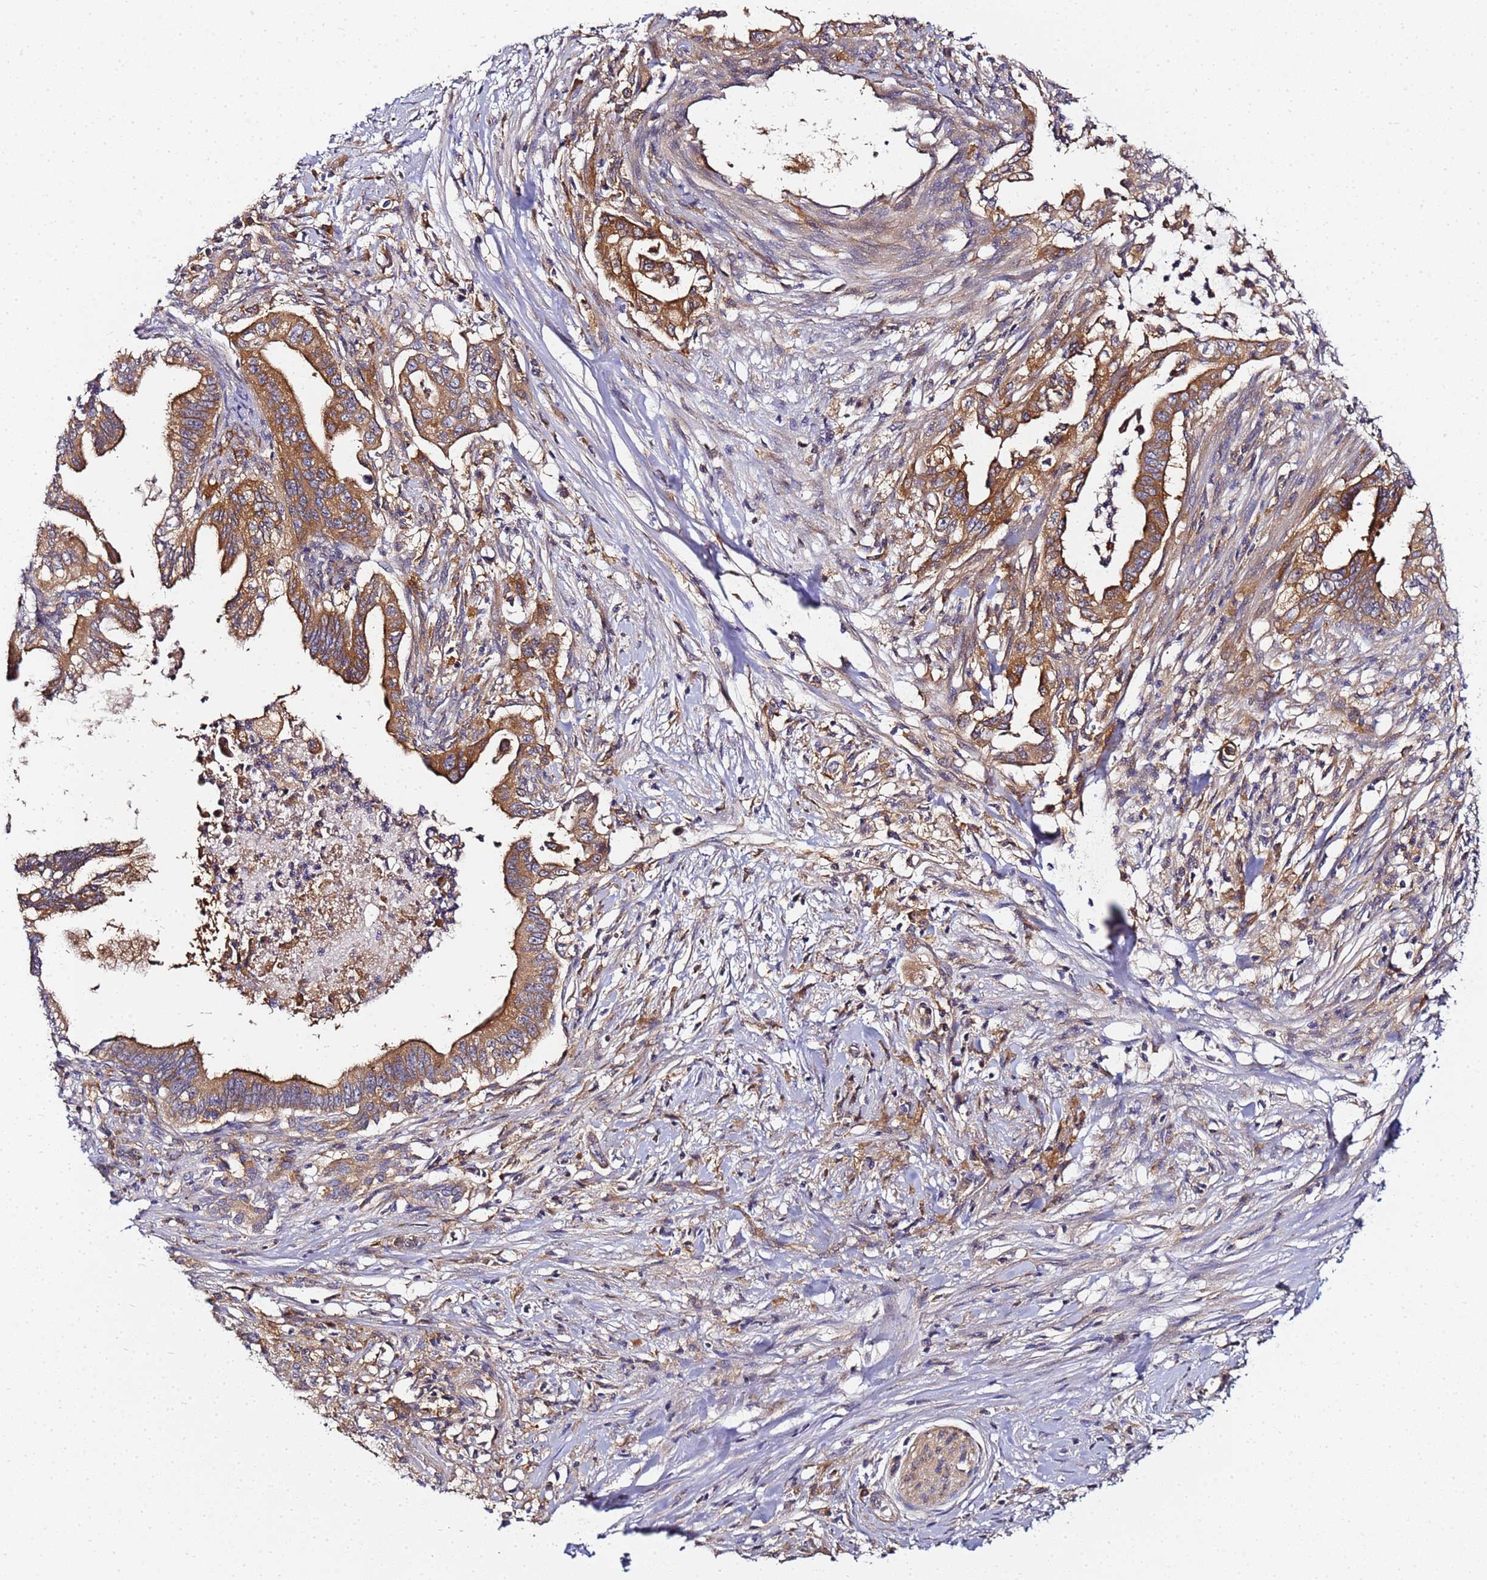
{"staining": {"intensity": "moderate", "quantity": ">75%", "location": "cytoplasmic/membranous"}, "tissue": "pancreatic cancer", "cell_type": "Tumor cells", "image_type": "cancer", "snomed": [{"axis": "morphology", "description": "Adenocarcinoma, NOS"}, {"axis": "topography", "description": "Pancreas"}], "caption": "DAB immunohistochemical staining of human pancreatic adenocarcinoma demonstrates moderate cytoplasmic/membranous protein staining in approximately >75% of tumor cells.", "gene": "CHM", "patient": {"sex": "male", "age": 58}}